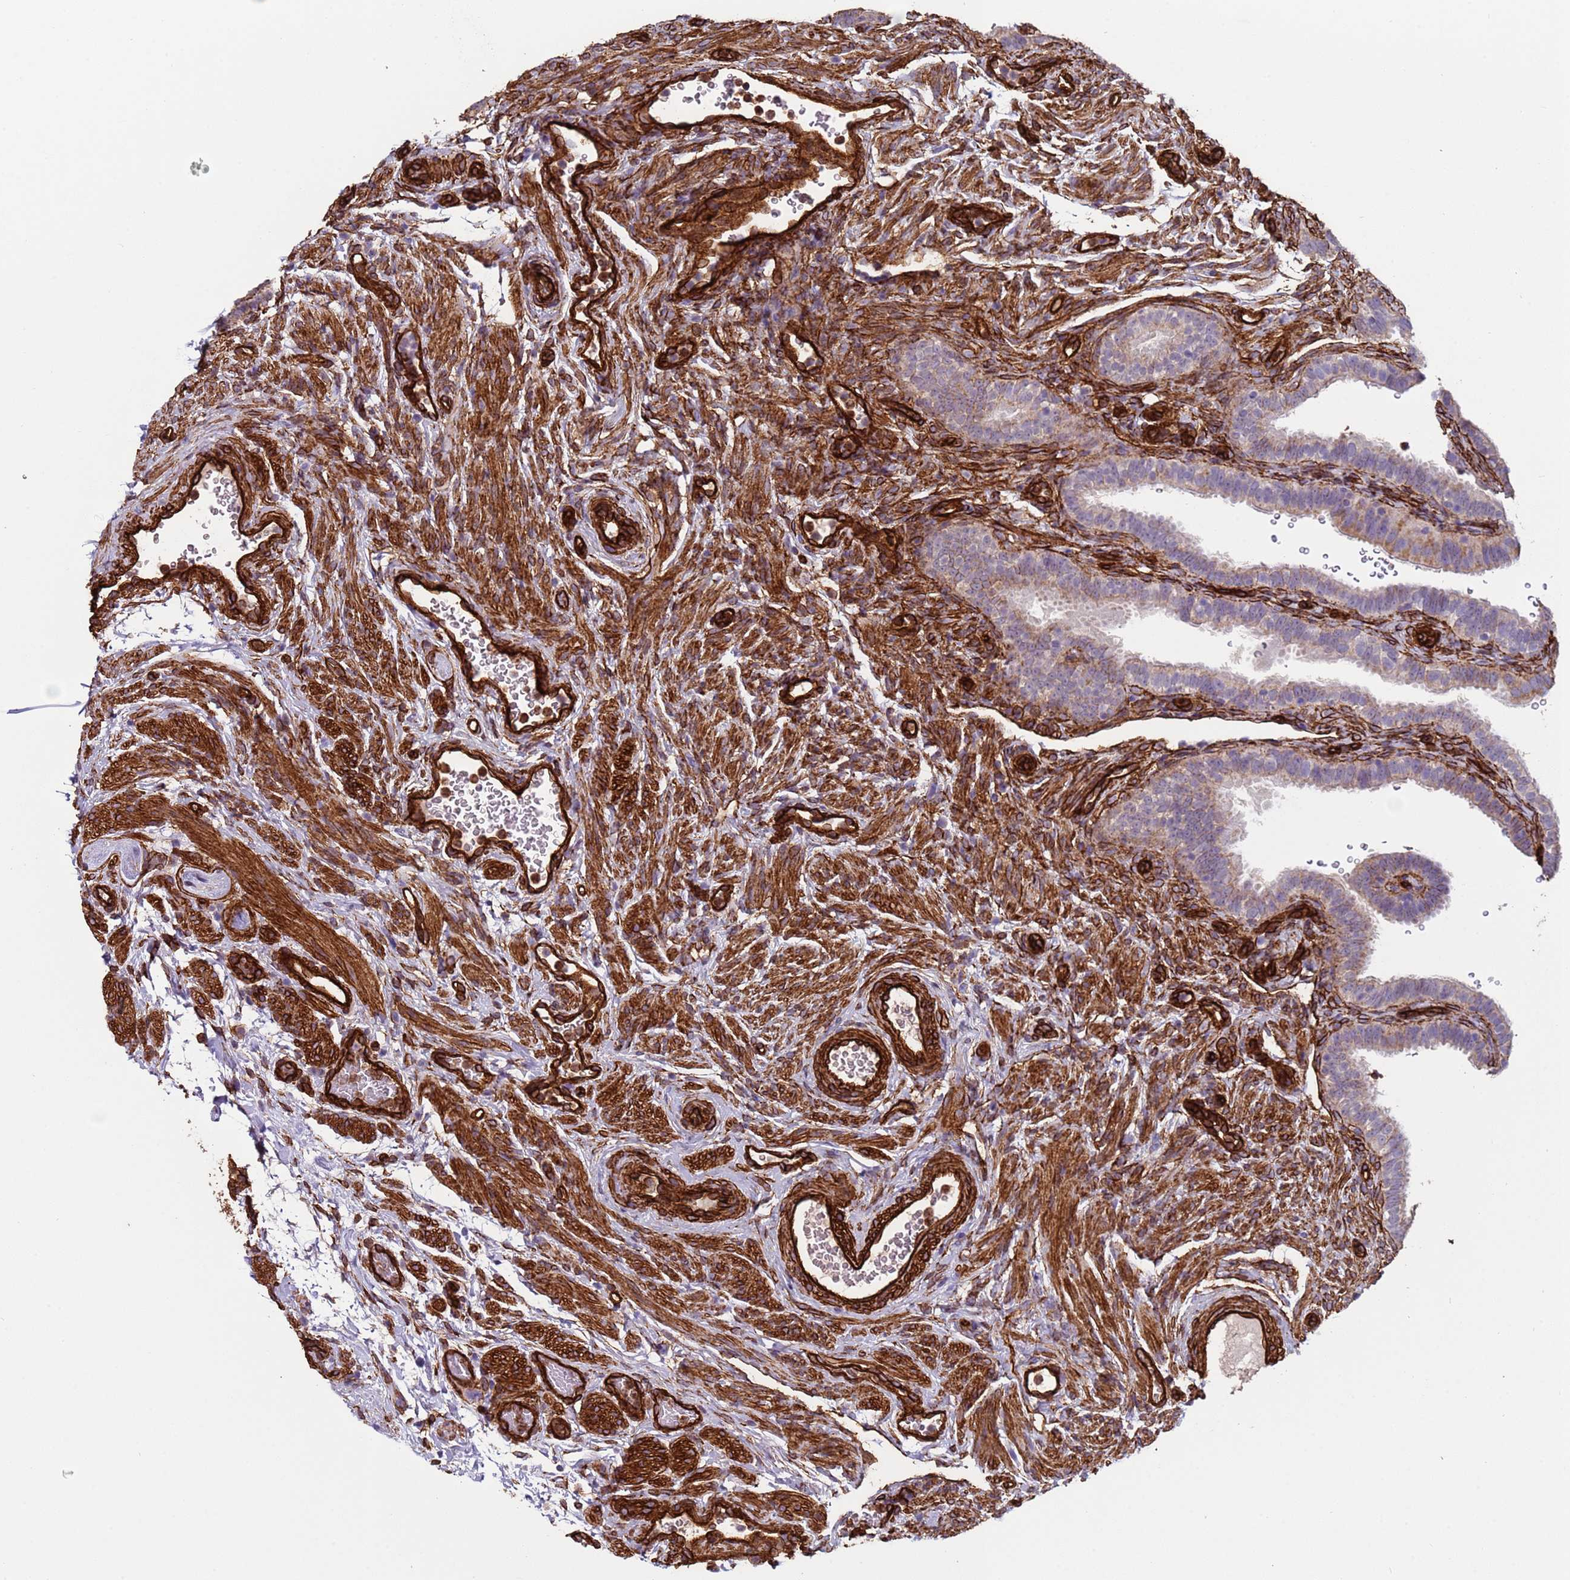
{"staining": {"intensity": "moderate", "quantity": ">75%", "location": "cytoplasmic/membranous"}, "tissue": "fallopian tube", "cell_type": "Glandular cells", "image_type": "normal", "snomed": [{"axis": "morphology", "description": "Normal tissue, NOS"}, {"axis": "topography", "description": "Fallopian tube"}], "caption": "Immunohistochemical staining of unremarkable fallopian tube shows >75% levels of moderate cytoplasmic/membranous protein staining in about >75% of glandular cells.", "gene": "GASK1A", "patient": {"sex": "female", "age": 41}}